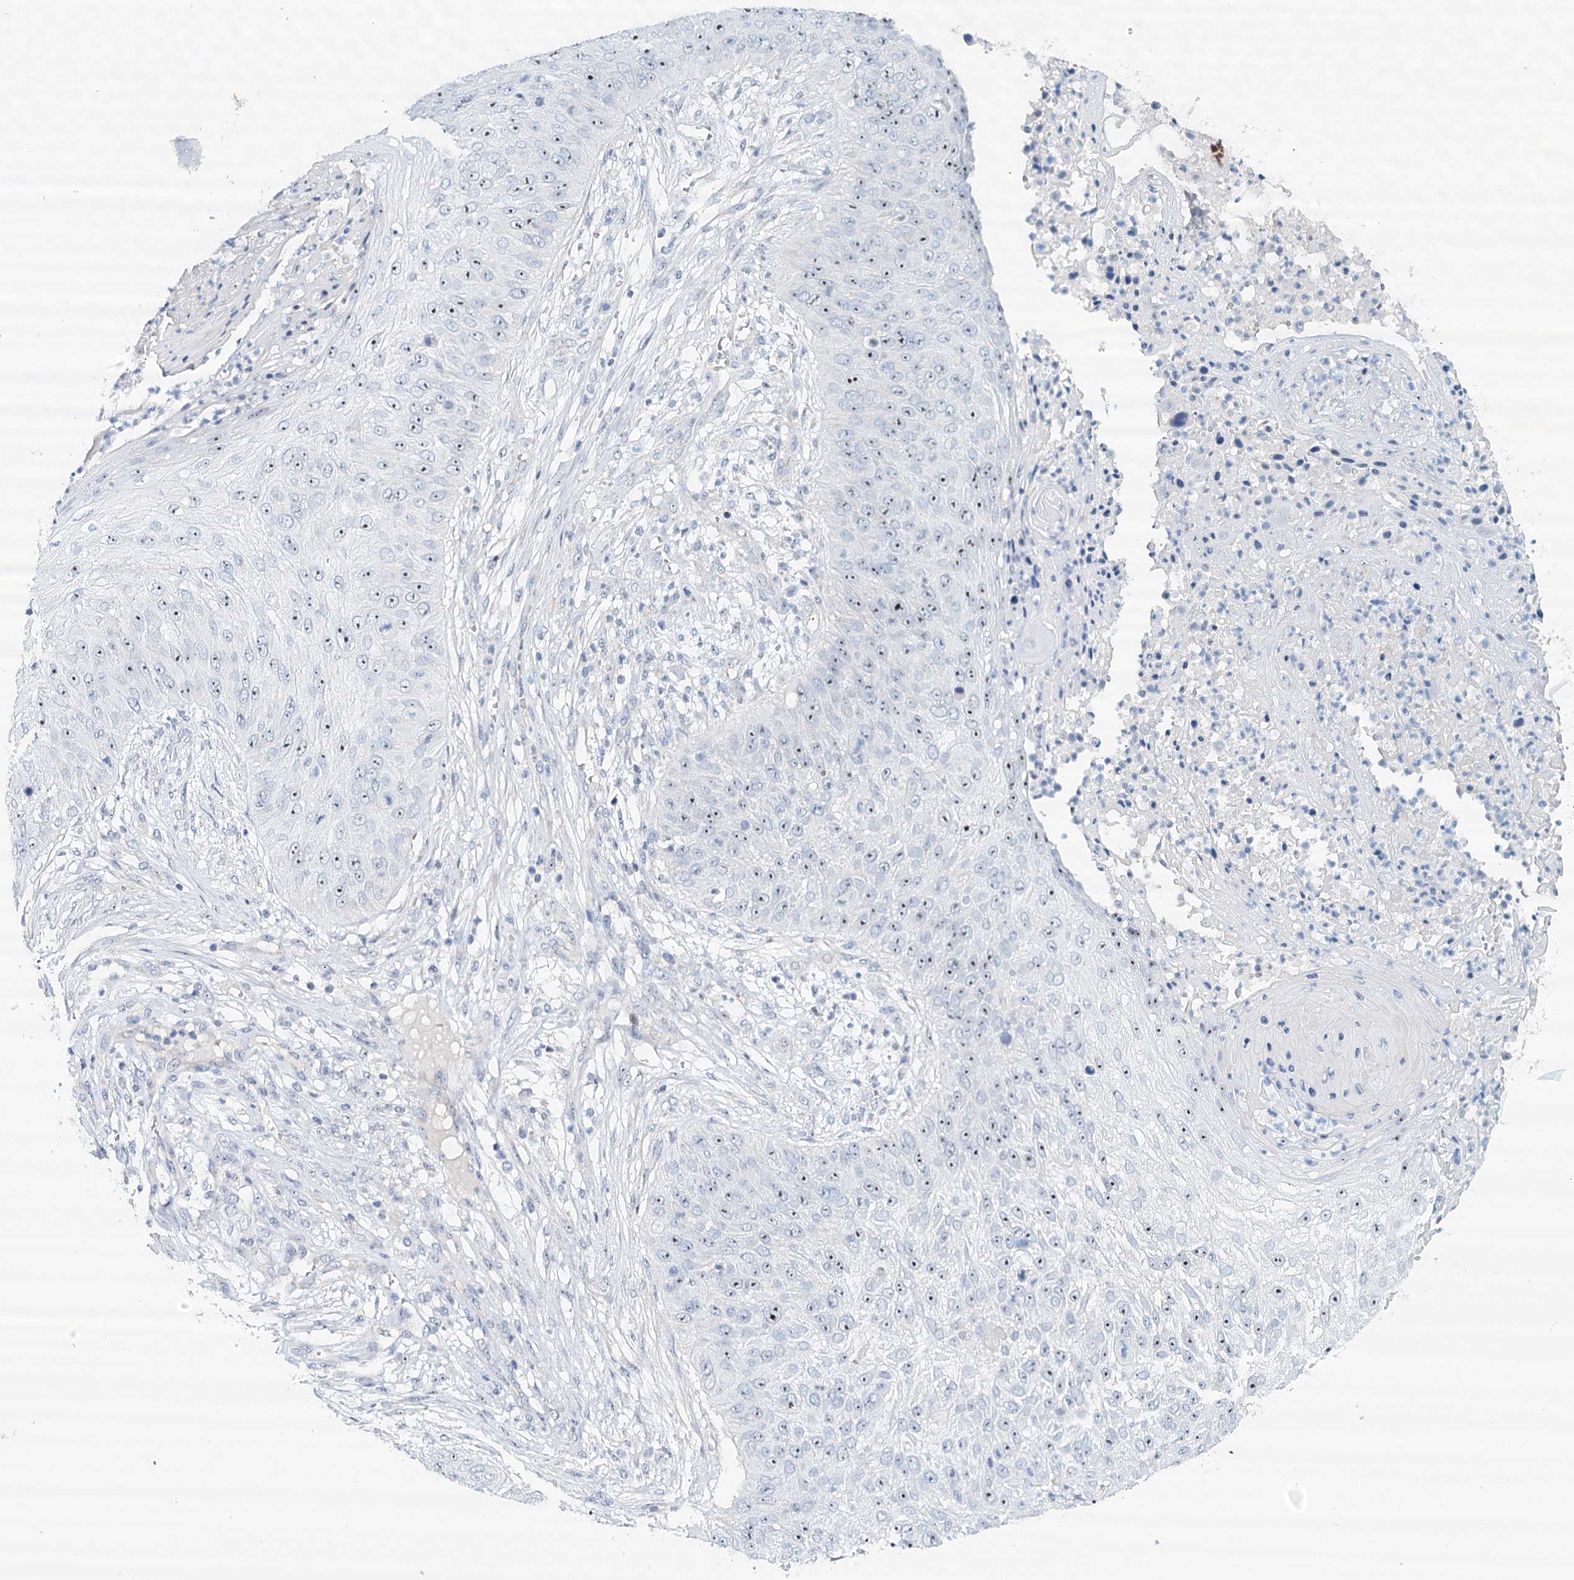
{"staining": {"intensity": "weak", "quantity": "<25%", "location": "nuclear"}, "tissue": "skin cancer", "cell_type": "Tumor cells", "image_type": "cancer", "snomed": [{"axis": "morphology", "description": "Squamous cell carcinoma, NOS"}, {"axis": "topography", "description": "Skin"}], "caption": "An immunohistochemistry (IHC) photomicrograph of skin cancer is shown. There is no staining in tumor cells of skin cancer.", "gene": "RBM43", "patient": {"sex": "female", "age": 80}}